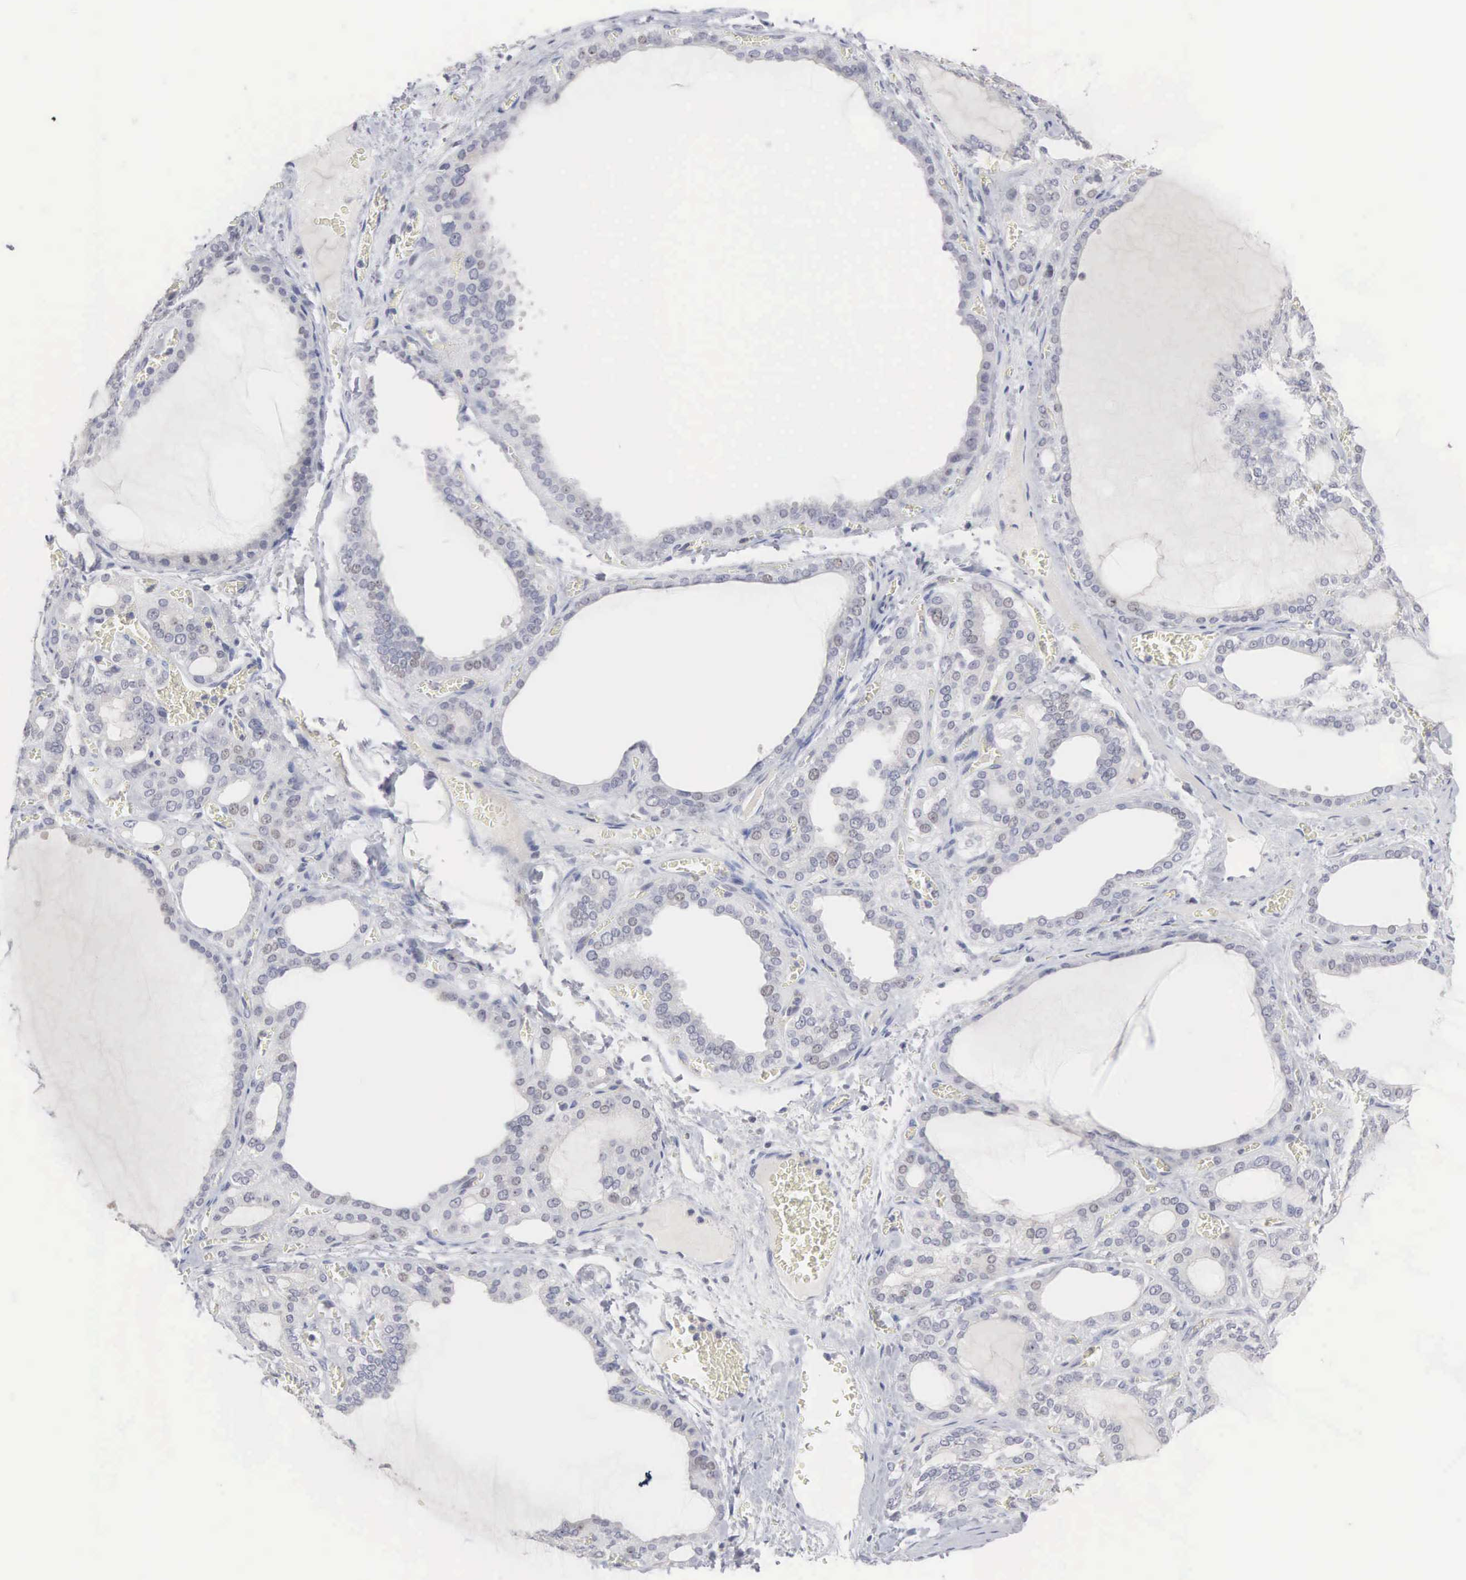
{"staining": {"intensity": "weak", "quantity": "<25%", "location": "nuclear"}, "tissue": "thyroid gland", "cell_type": "Glandular cells", "image_type": "normal", "snomed": [{"axis": "morphology", "description": "Normal tissue, NOS"}, {"axis": "topography", "description": "Thyroid gland"}], "caption": "Glandular cells are negative for protein expression in benign human thyroid gland. (Brightfield microscopy of DAB IHC at high magnification).", "gene": "ACOT4", "patient": {"sex": "female", "age": 55}}